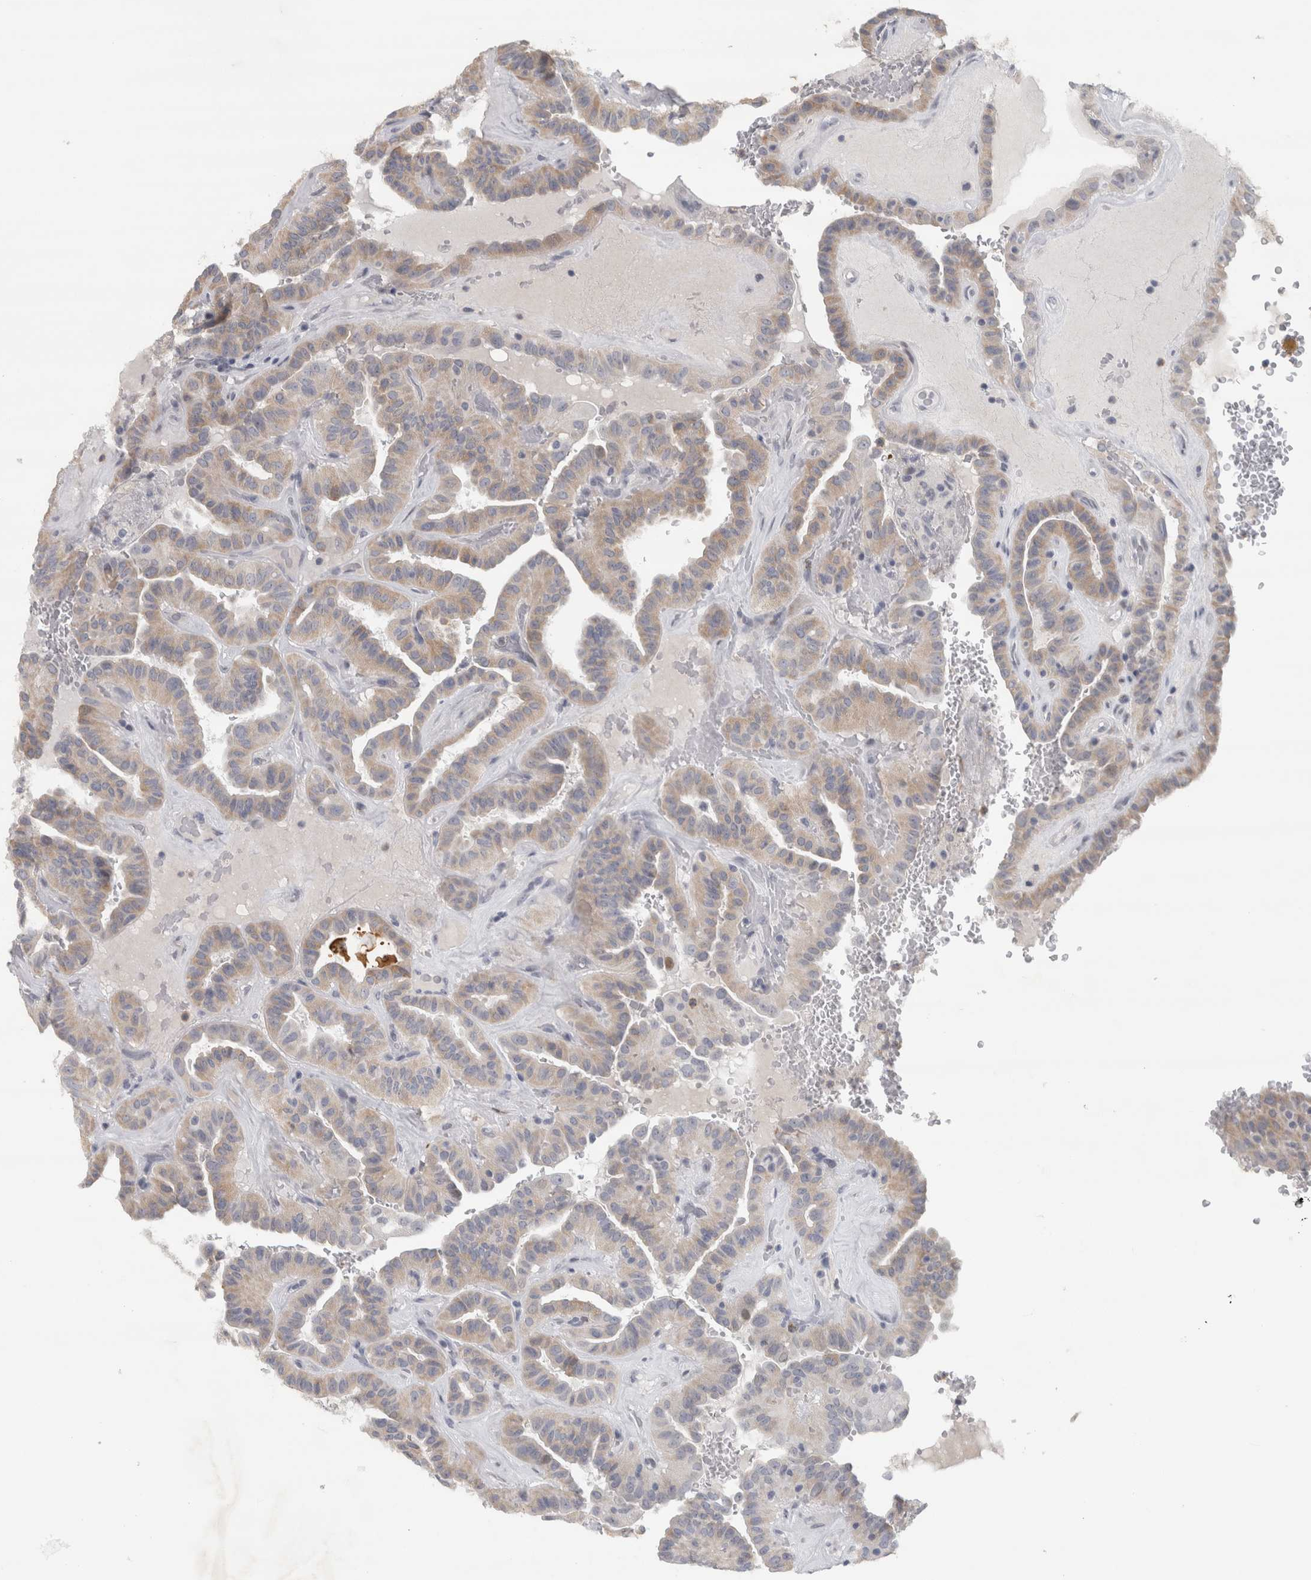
{"staining": {"intensity": "weak", "quantity": "25%-75%", "location": "cytoplasmic/membranous"}, "tissue": "thyroid cancer", "cell_type": "Tumor cells", "image_type": "cancer", "snomed": [{"axis": "morphology", "description": "Papillary adenocarcinoma, NOS"}, {"axis": "topography", "description": "Thyroid gland"}], "caption": "Thyroid cancer (papillary adenocarcinoma) stained with a protein marker reveals weak staining in tumor cells.", "gene": "PTPRN2", "patient": {"sex": "male", "age": 77}}